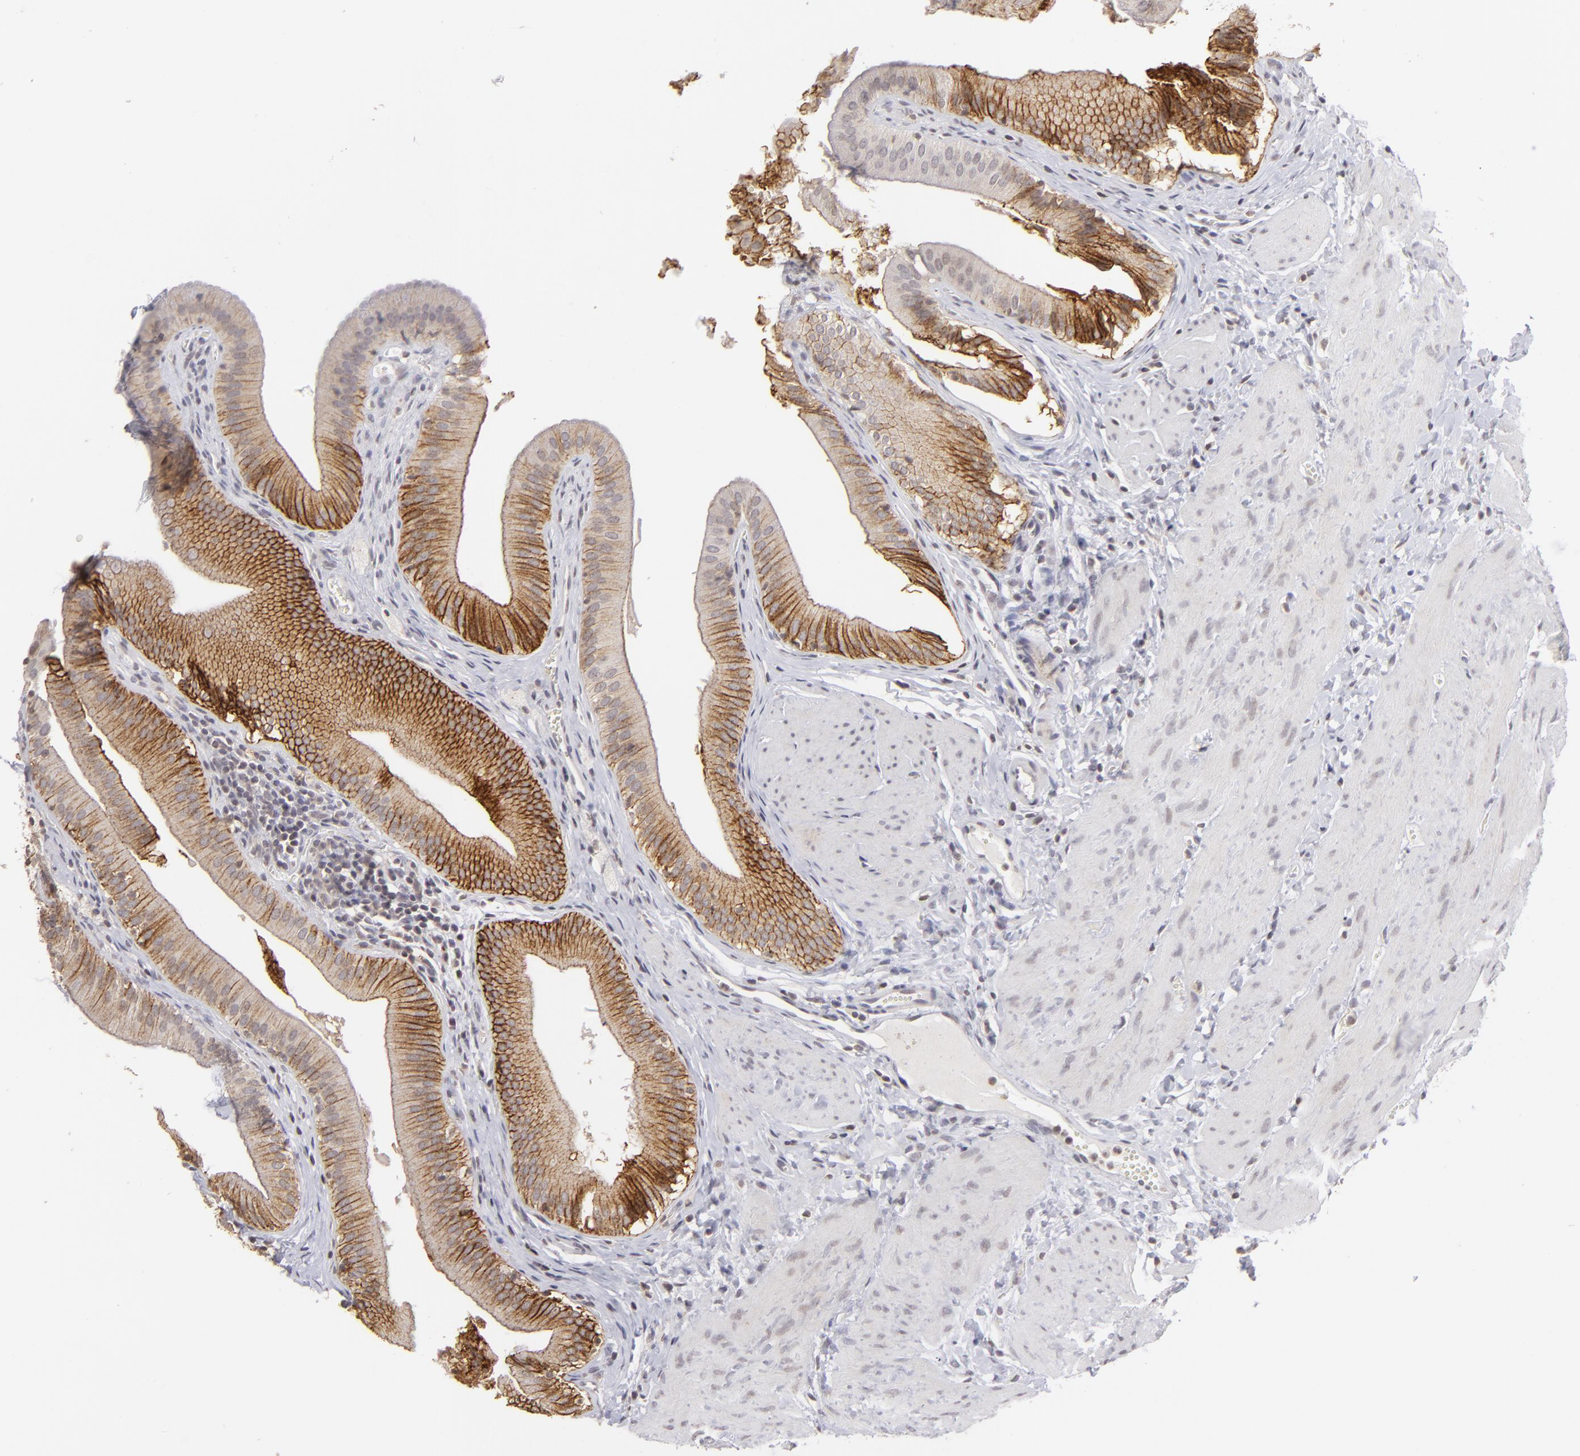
{"staining": {"intensity": "strong", "quantity": "25%-75%", "location": "cytoplasmic/membranous"}, "tissue": "gallbladder", "cell_type": "Glandular cells", "image_type": "normal", "snomed": [{"axis": "morphology", "description": "Normal tissue, NOS"}, {"axis": "topography", "description": "Gallbladder"}], "caption": "DAB (3,3'-diaminobenzidine) immunohistochemical staining of unremarkable human gallbladder exhibits strong cytoplasmic/membranous protein staining in about 25%-75% of glandular cells.", "gene": "CLDN2", "patient": {"sex": "female", "age": 24}}